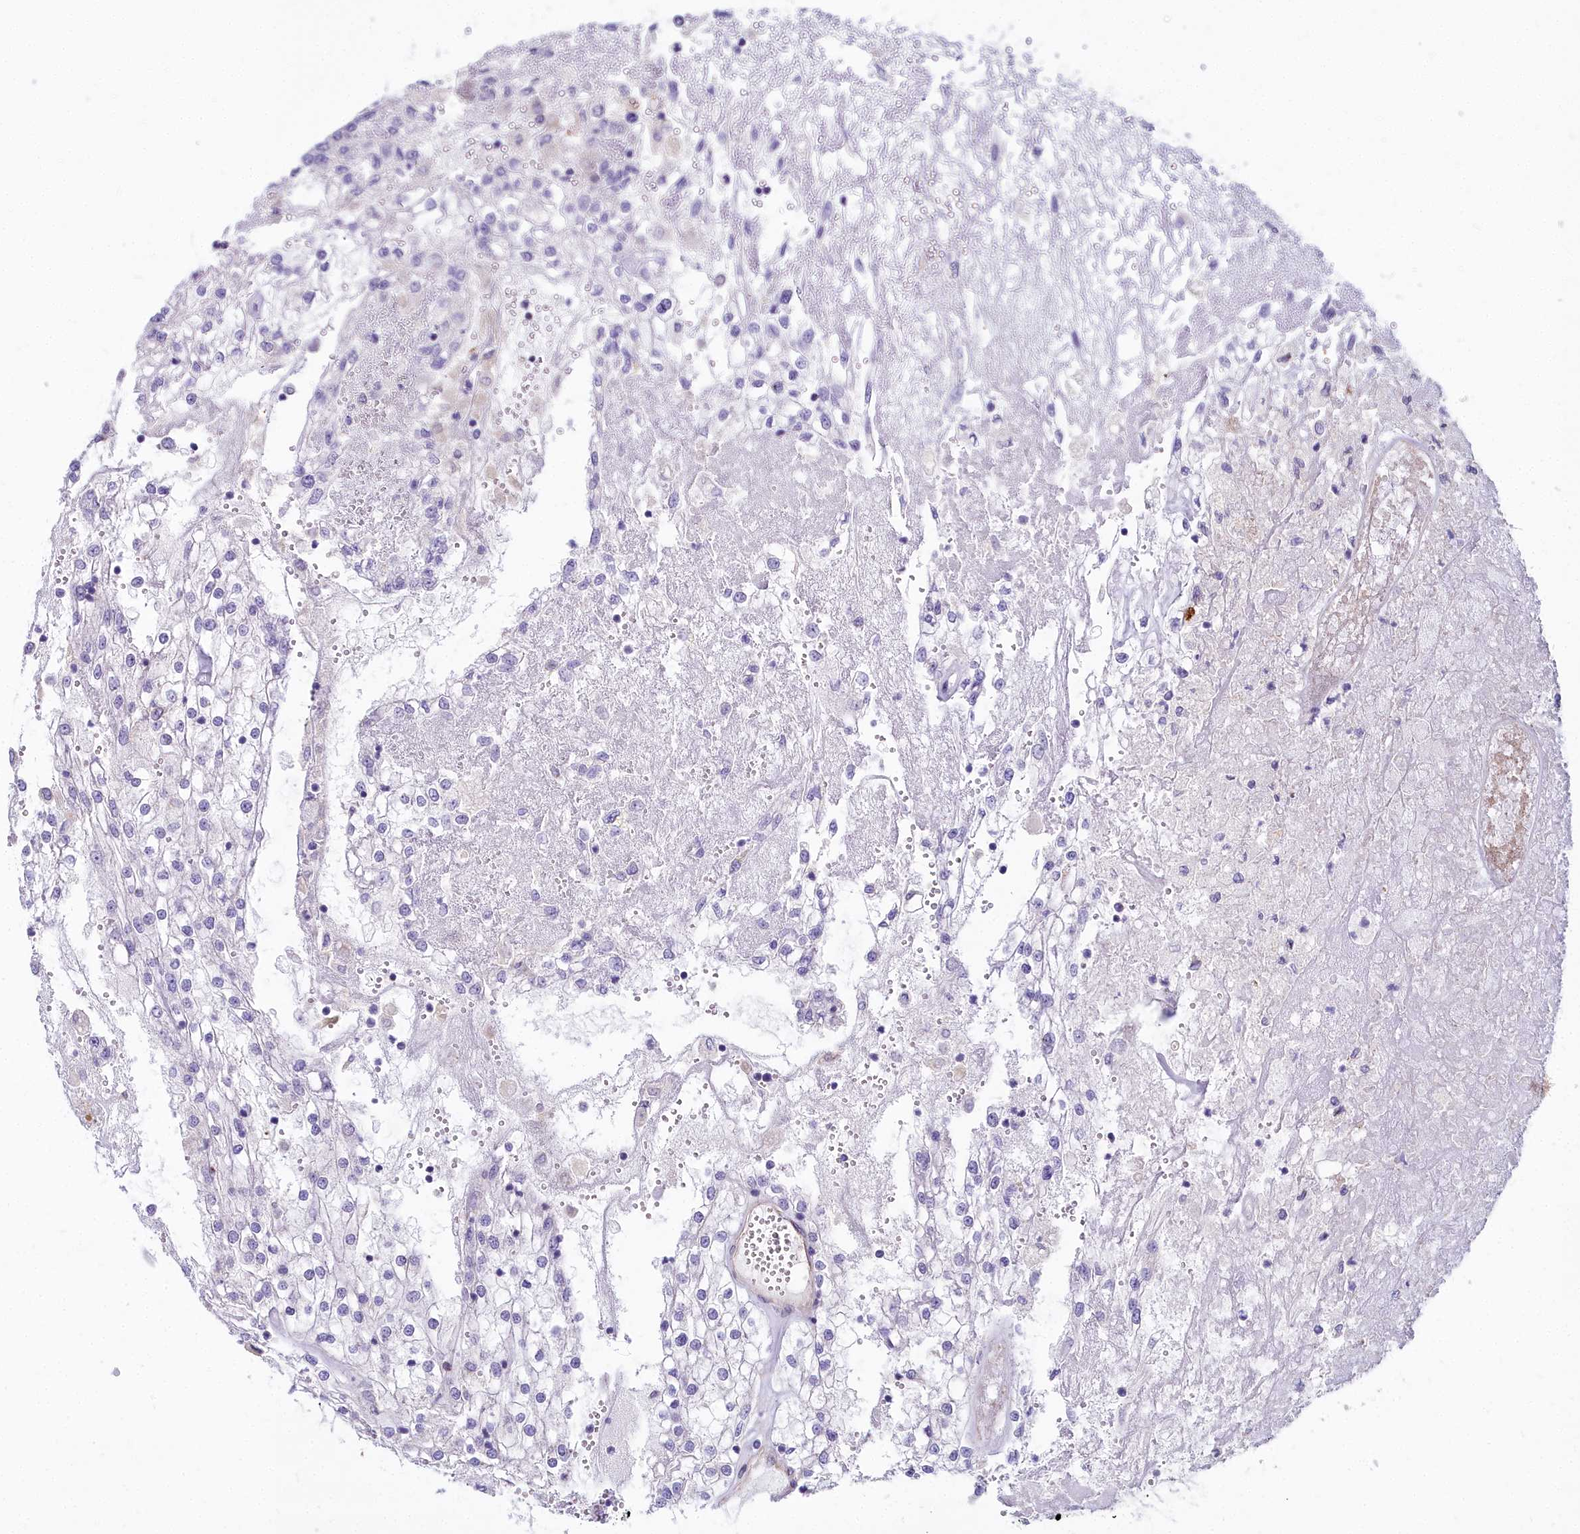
{"staining": {"intensity": "negative", "quantity": "none", "location": "none"}, "tissue": "renal cancer", "cell_type": "Tumor cells", "image_type": "cancer", "snomed": [{"axis": "morphology", "description": "Adenocarcinoma, NOS"}, {"axis": "topography", "description": "Kidney"}], "caption": "Immunohistochemistry histopathology image of human renal adenocarcinoma stained for a protein (brown), which exhibits no staining in tumor cells.", "gene": "HLA-DOA", "patient": {"sex": "female", "age": 52}}